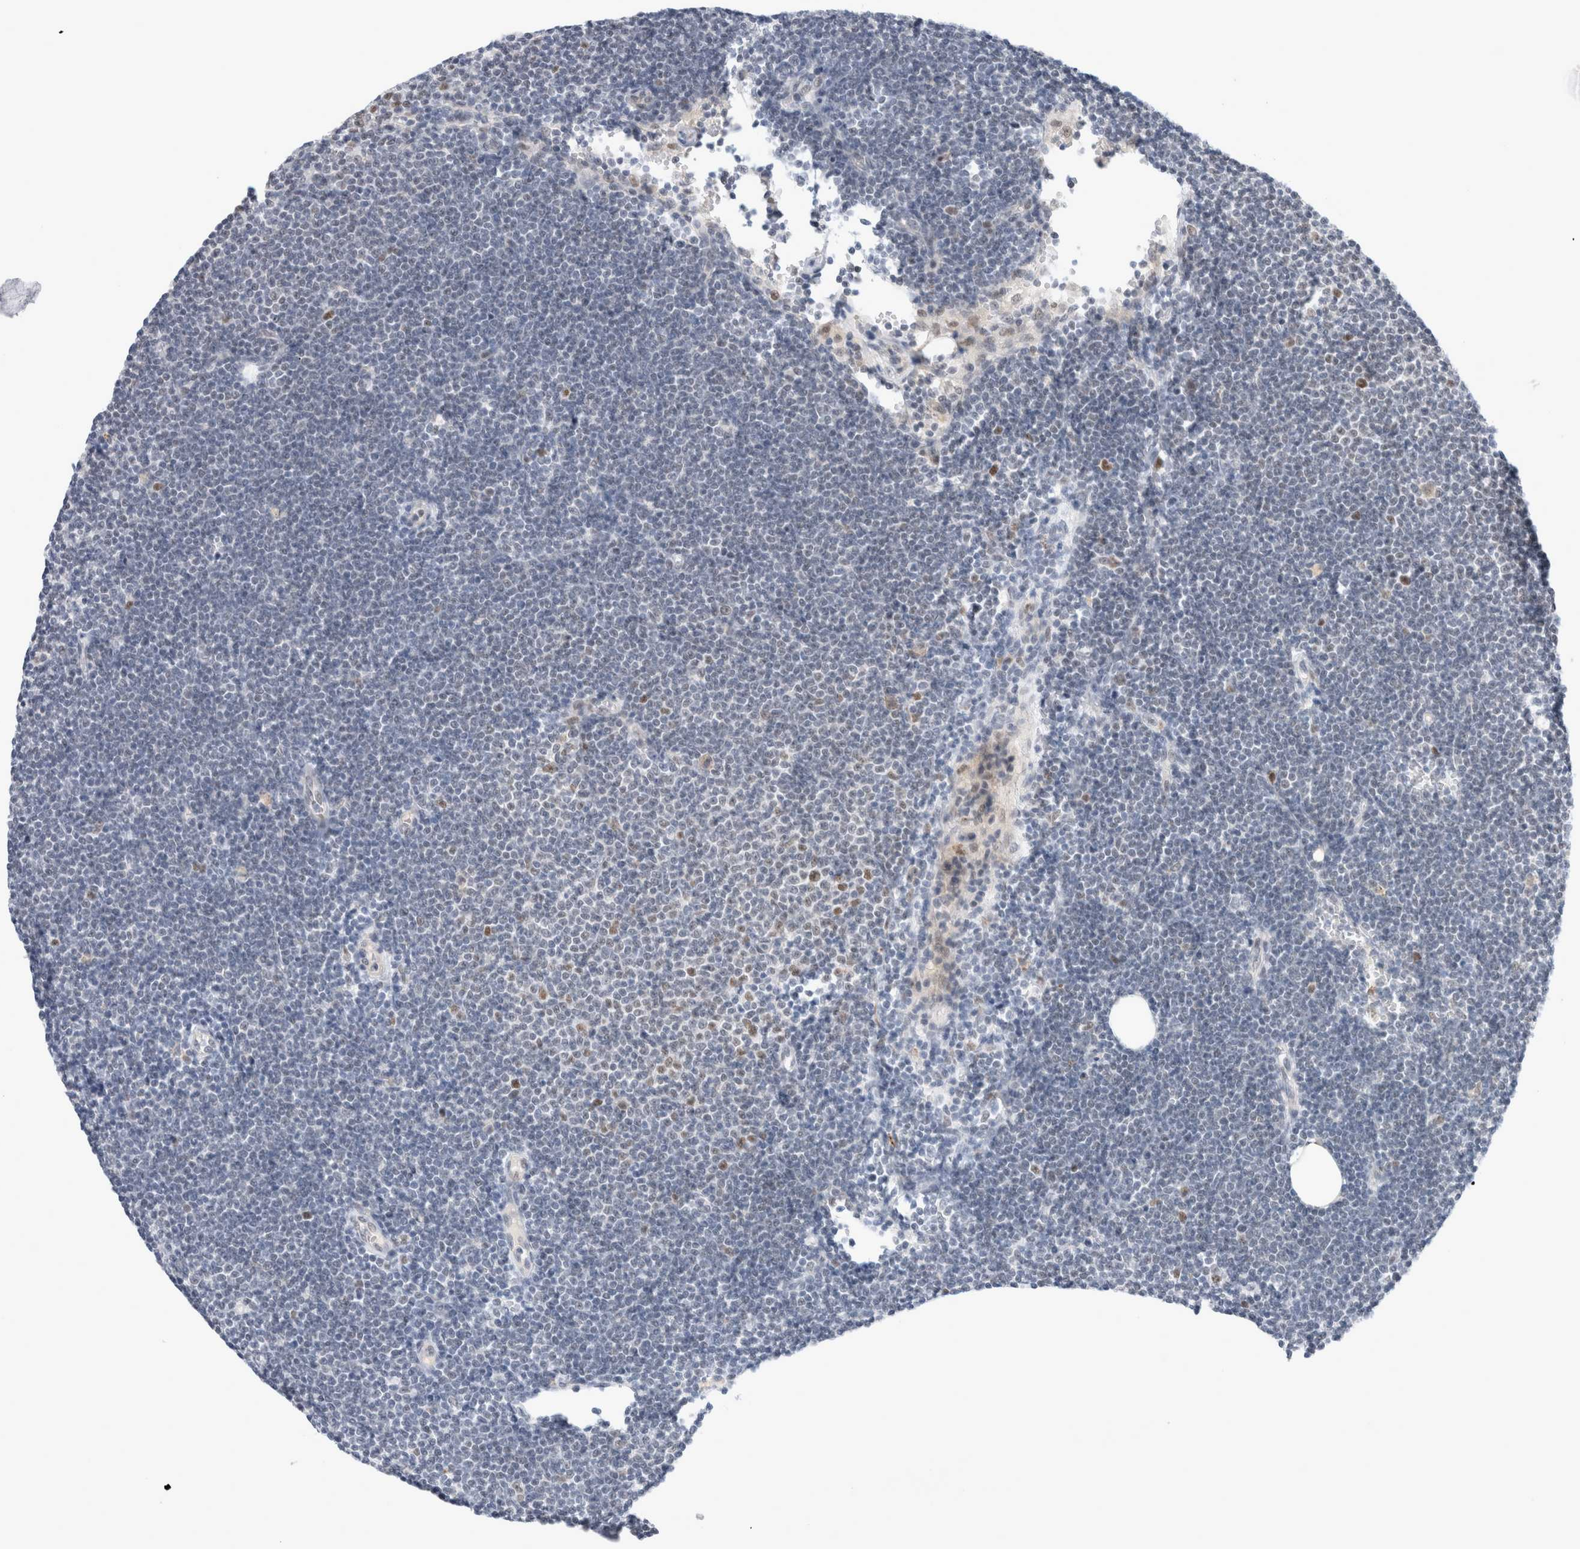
{"staining": {"intensity": "moderate", "quantity": "<25%", "location": "nuclear"}, "tissue": "lymphoma", "cell_type": "Tumor cells", "image_type": "cancer", "snomed": [{"axis": "morphology", "description": "Malignant lymphoma, non-Hodgkin's type, Low grade"}, {"axis": "topography", "description": "Lymph node"}], "caption": "The image reveals staining of lymphoma, revealing moderate nuclear protein positivity (brown color) within tumor cells.", "gene": "KNL1", "patient": {"sex": "female", "age": 53}}